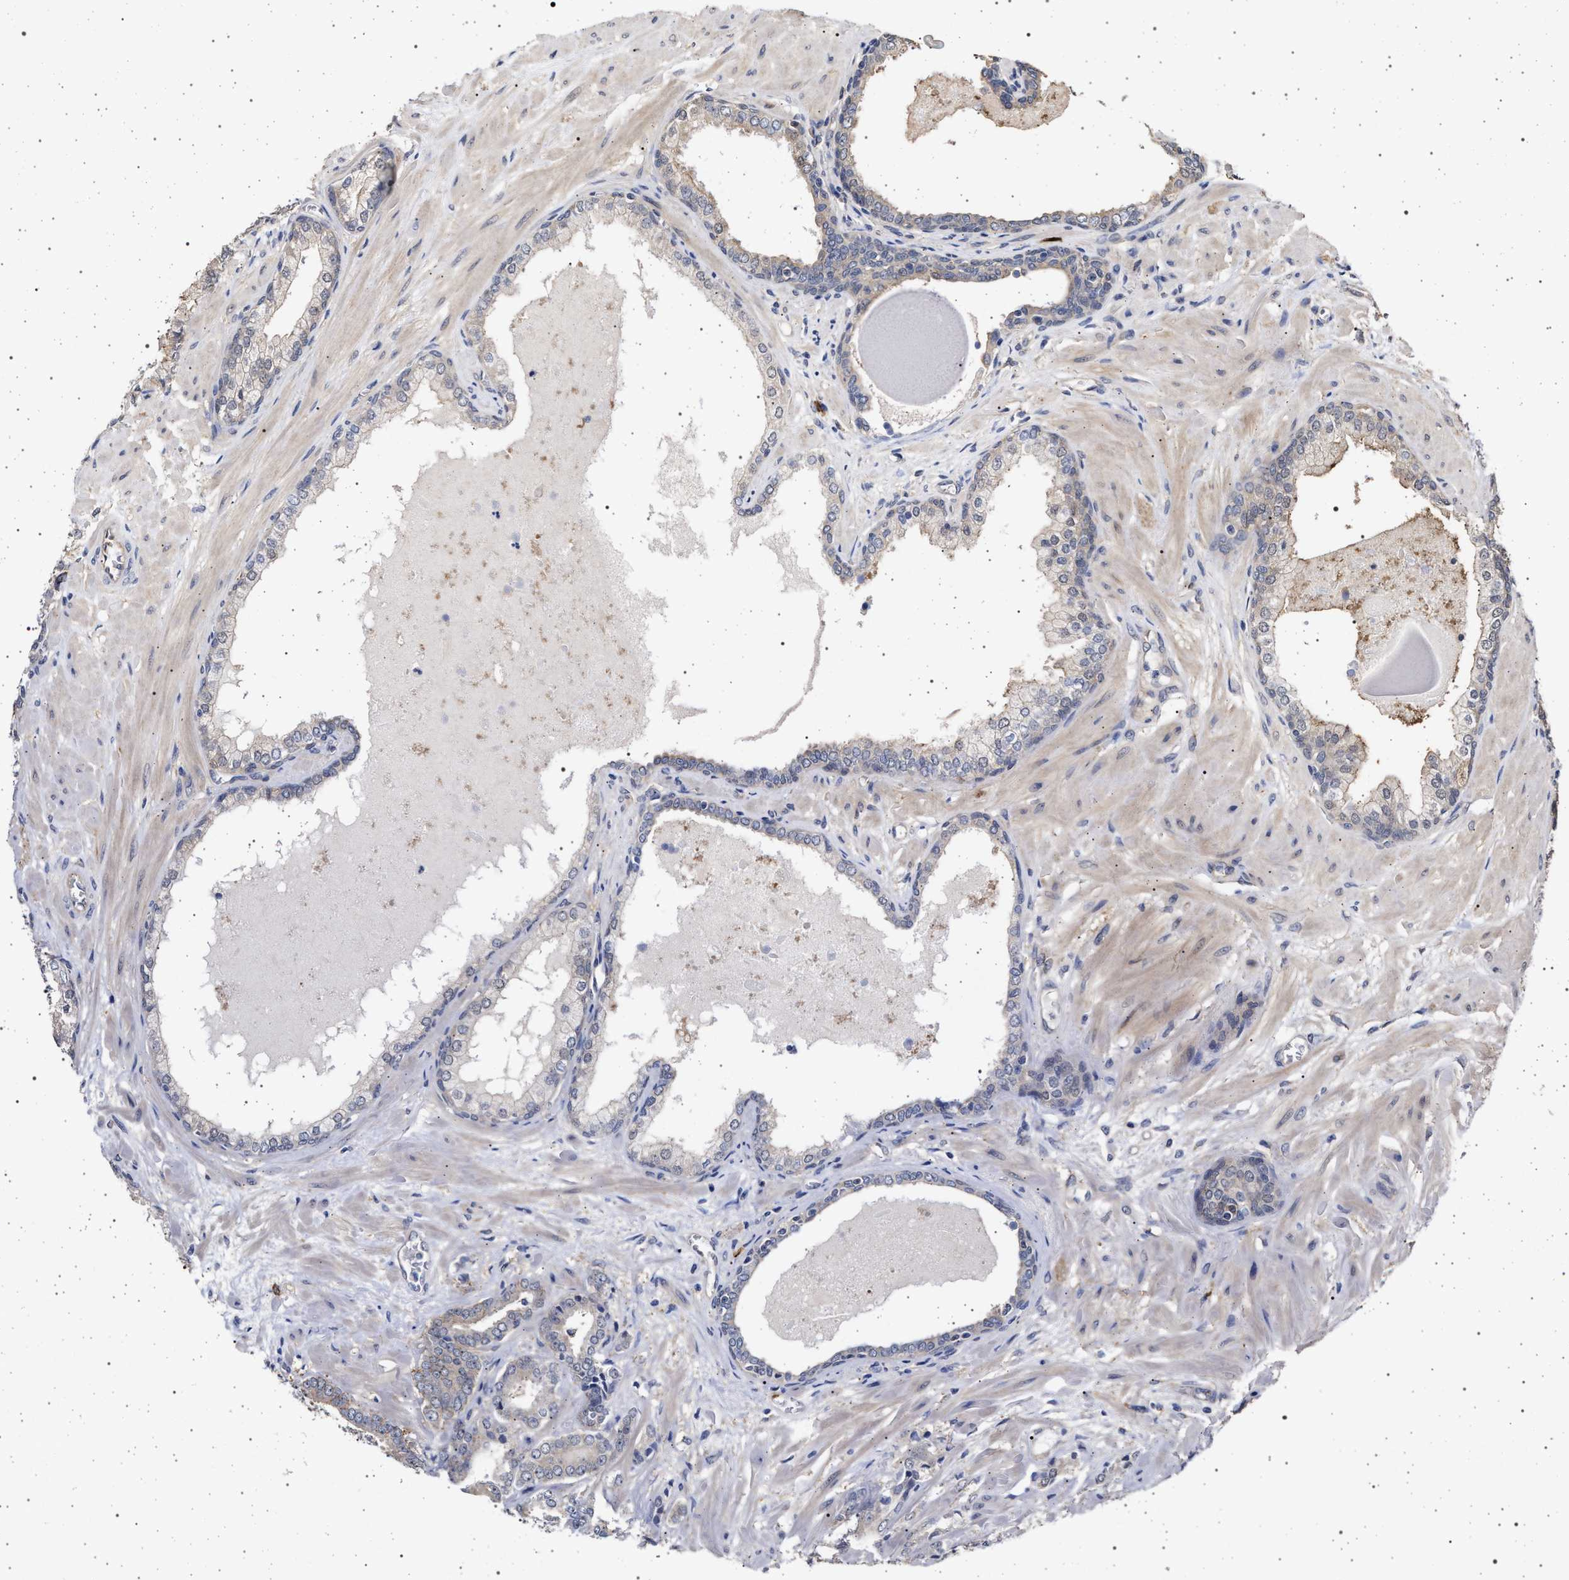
{"staining": {"intensity": "weak", "quantity": ">75%", "location": "cytoplasmic/membranous"}, "tissue": "prostate cancer", "cell_type": "Tumor cells", "image_type": "cancer", "snomed": [{"axis": "morphology", "description": "Adenocarcinoma, Low grade"}, {"axis": "topography", "description": "Prostate"}], "caption": "A micrograph of prostate low-grade adenocarcinoma stained for a protein reveals weak cytoplasmic/membranous brown staining in tumor cells.", "gene": "IFT20", "patient": {"sex": "male", "age": 53}}